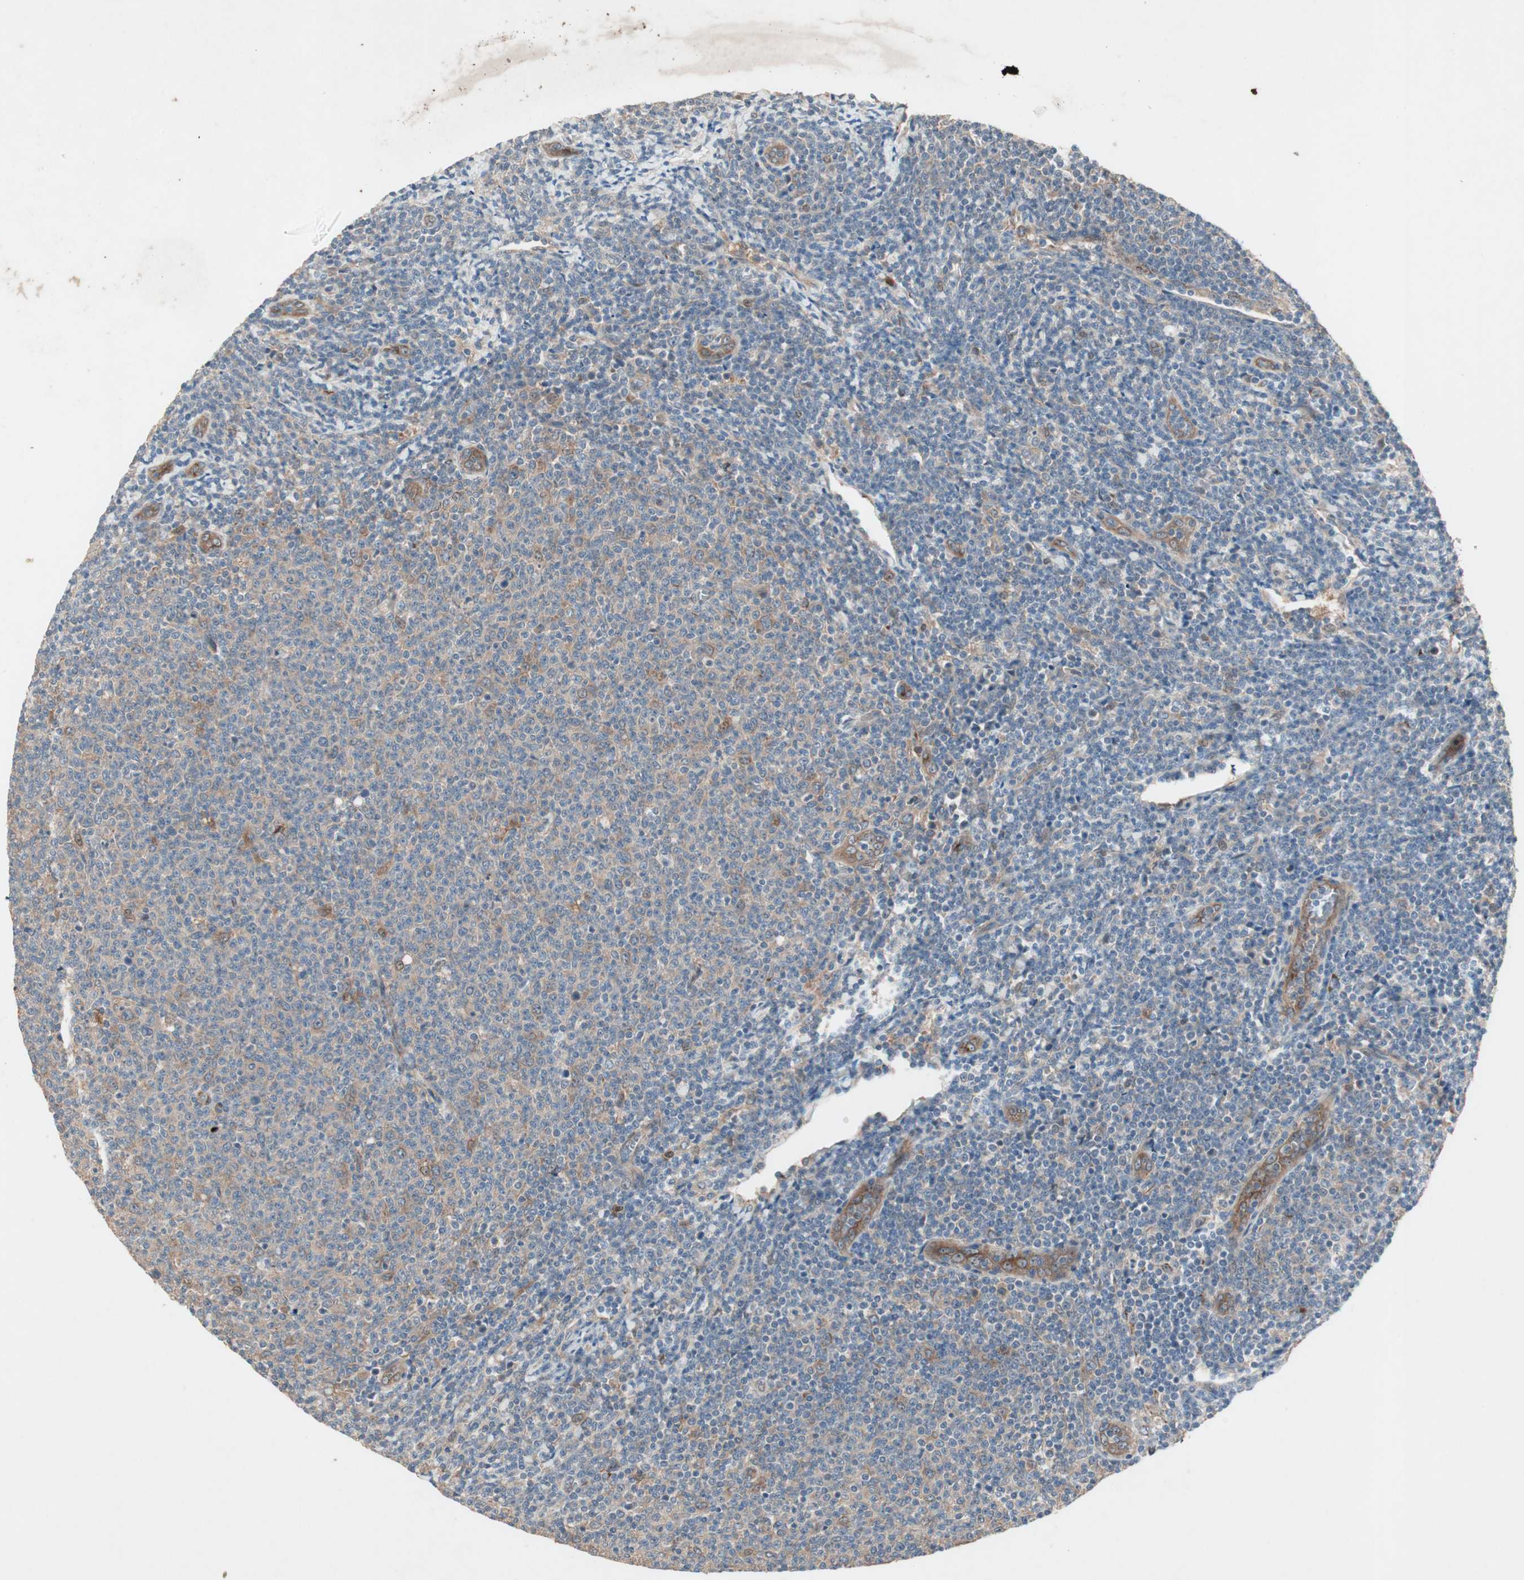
{"staining": {"intensity": "weak", "quantity": "<25%", "location": "cytoplasmic/membranous"}, "tissue": "lymphoma", "cell_type": "Tumor cells", "image_type": "cancer", "snomed": [{"axis": "morphology", "description": "Malignant lymphoma, non-Hodgkin's type, Low grade"}, {"axis": "topography", "description": "Lymph node"}], "caption": "DAB (3,3'-diaminobenzidine) immunohistochemical staining of lymphoma displays no significant expression in tumor cells.", "gene": "SDSL", "patient": {"sex": "male", "age": 66}}